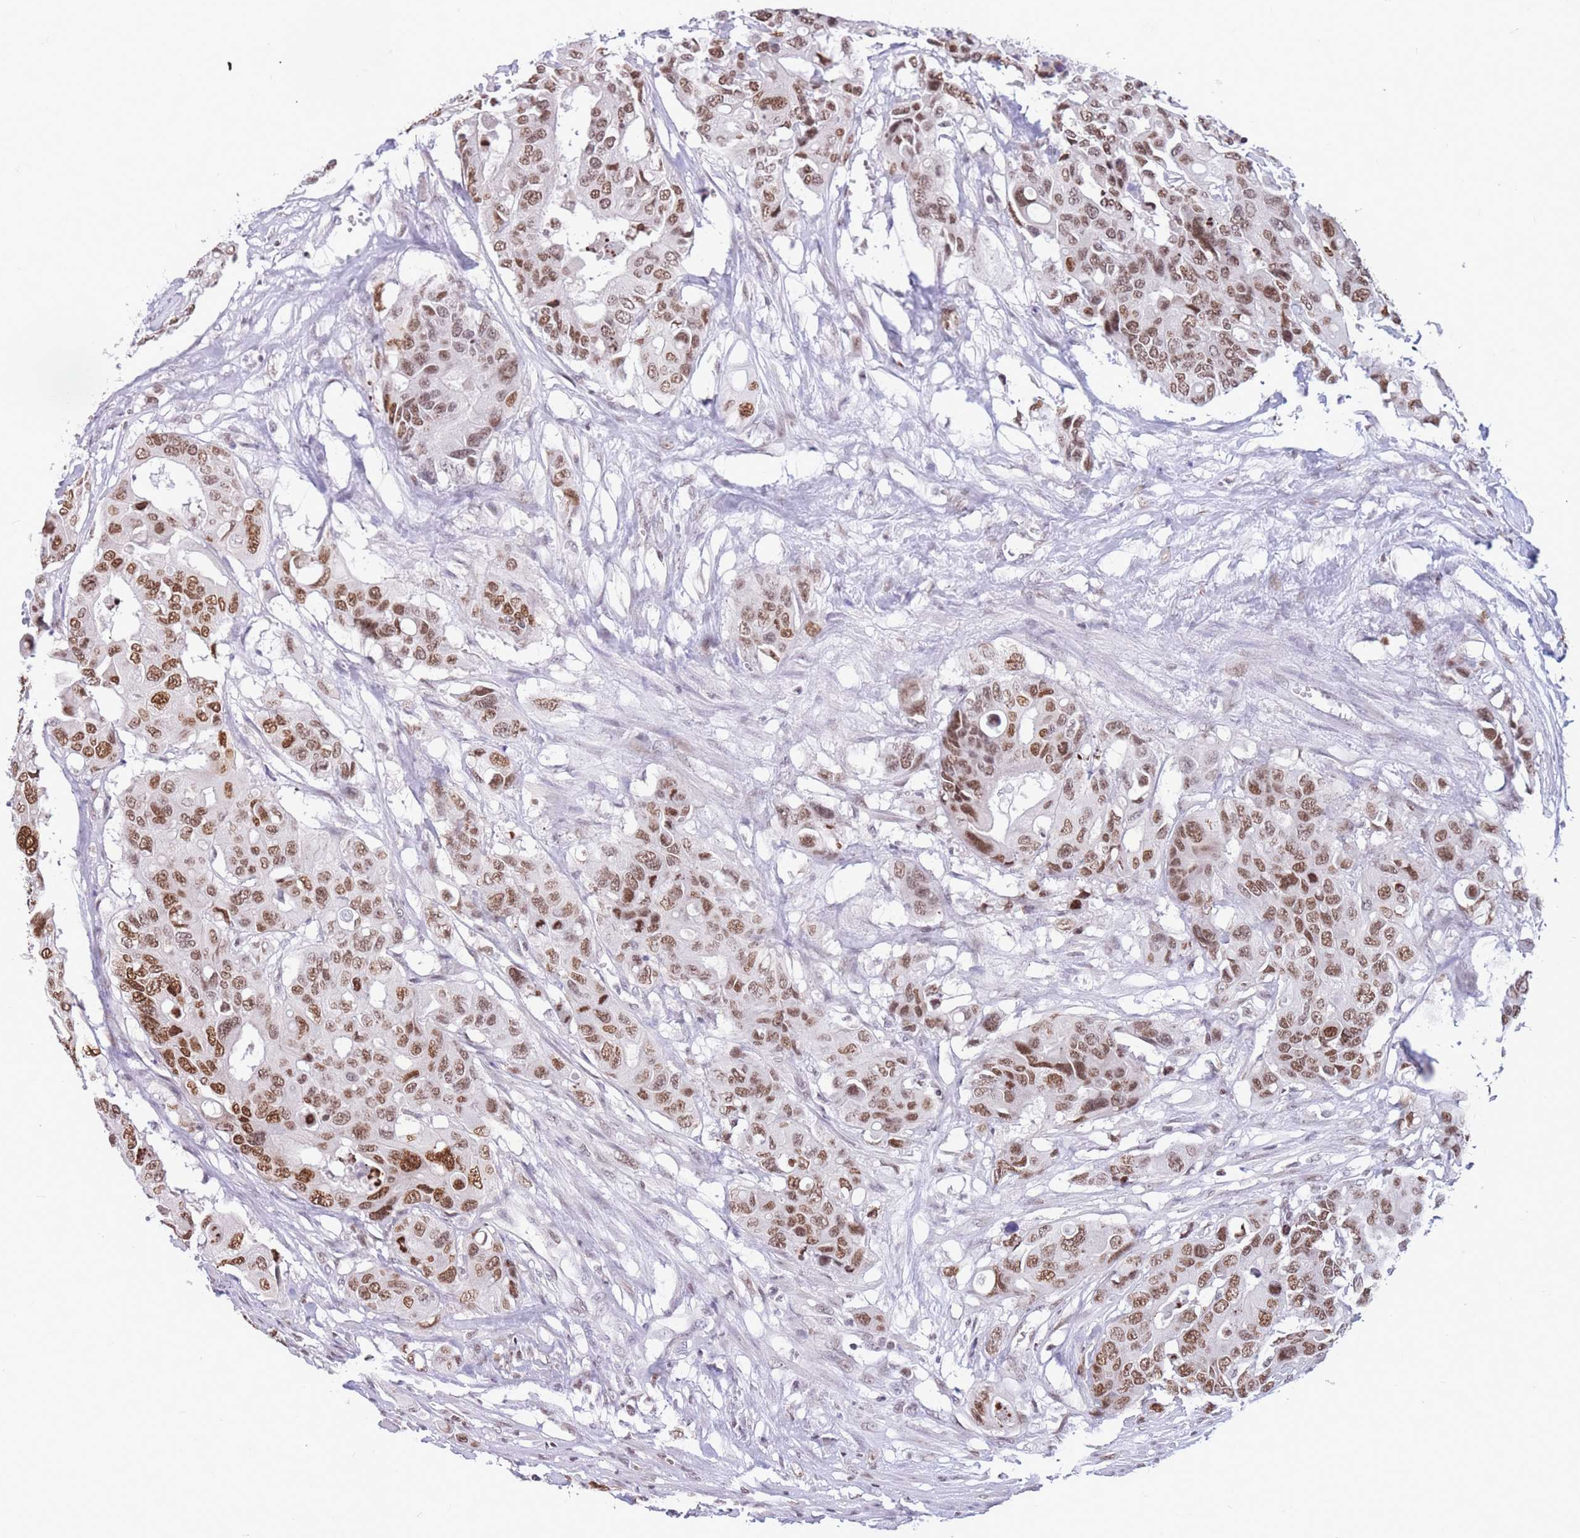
{"staining": {"intensity": "moderate", "quantity": ">75%", "location": "nuclear"}, "tissue": "colorectal cancer", "cell_type": "Tumor cells", "image_type": "cancer", "snomed": [{"axis": "morphology", "description": "Adenocarcinoma, NOS"}, {"axis": "topography", "description": "Colon"}], "caption": "Moderate nuclear positivity is present in about >75% of tumor cells in colorectal cancer.", "gene": "HMGN1", "patient": {"sex": "male", "age": 77}}